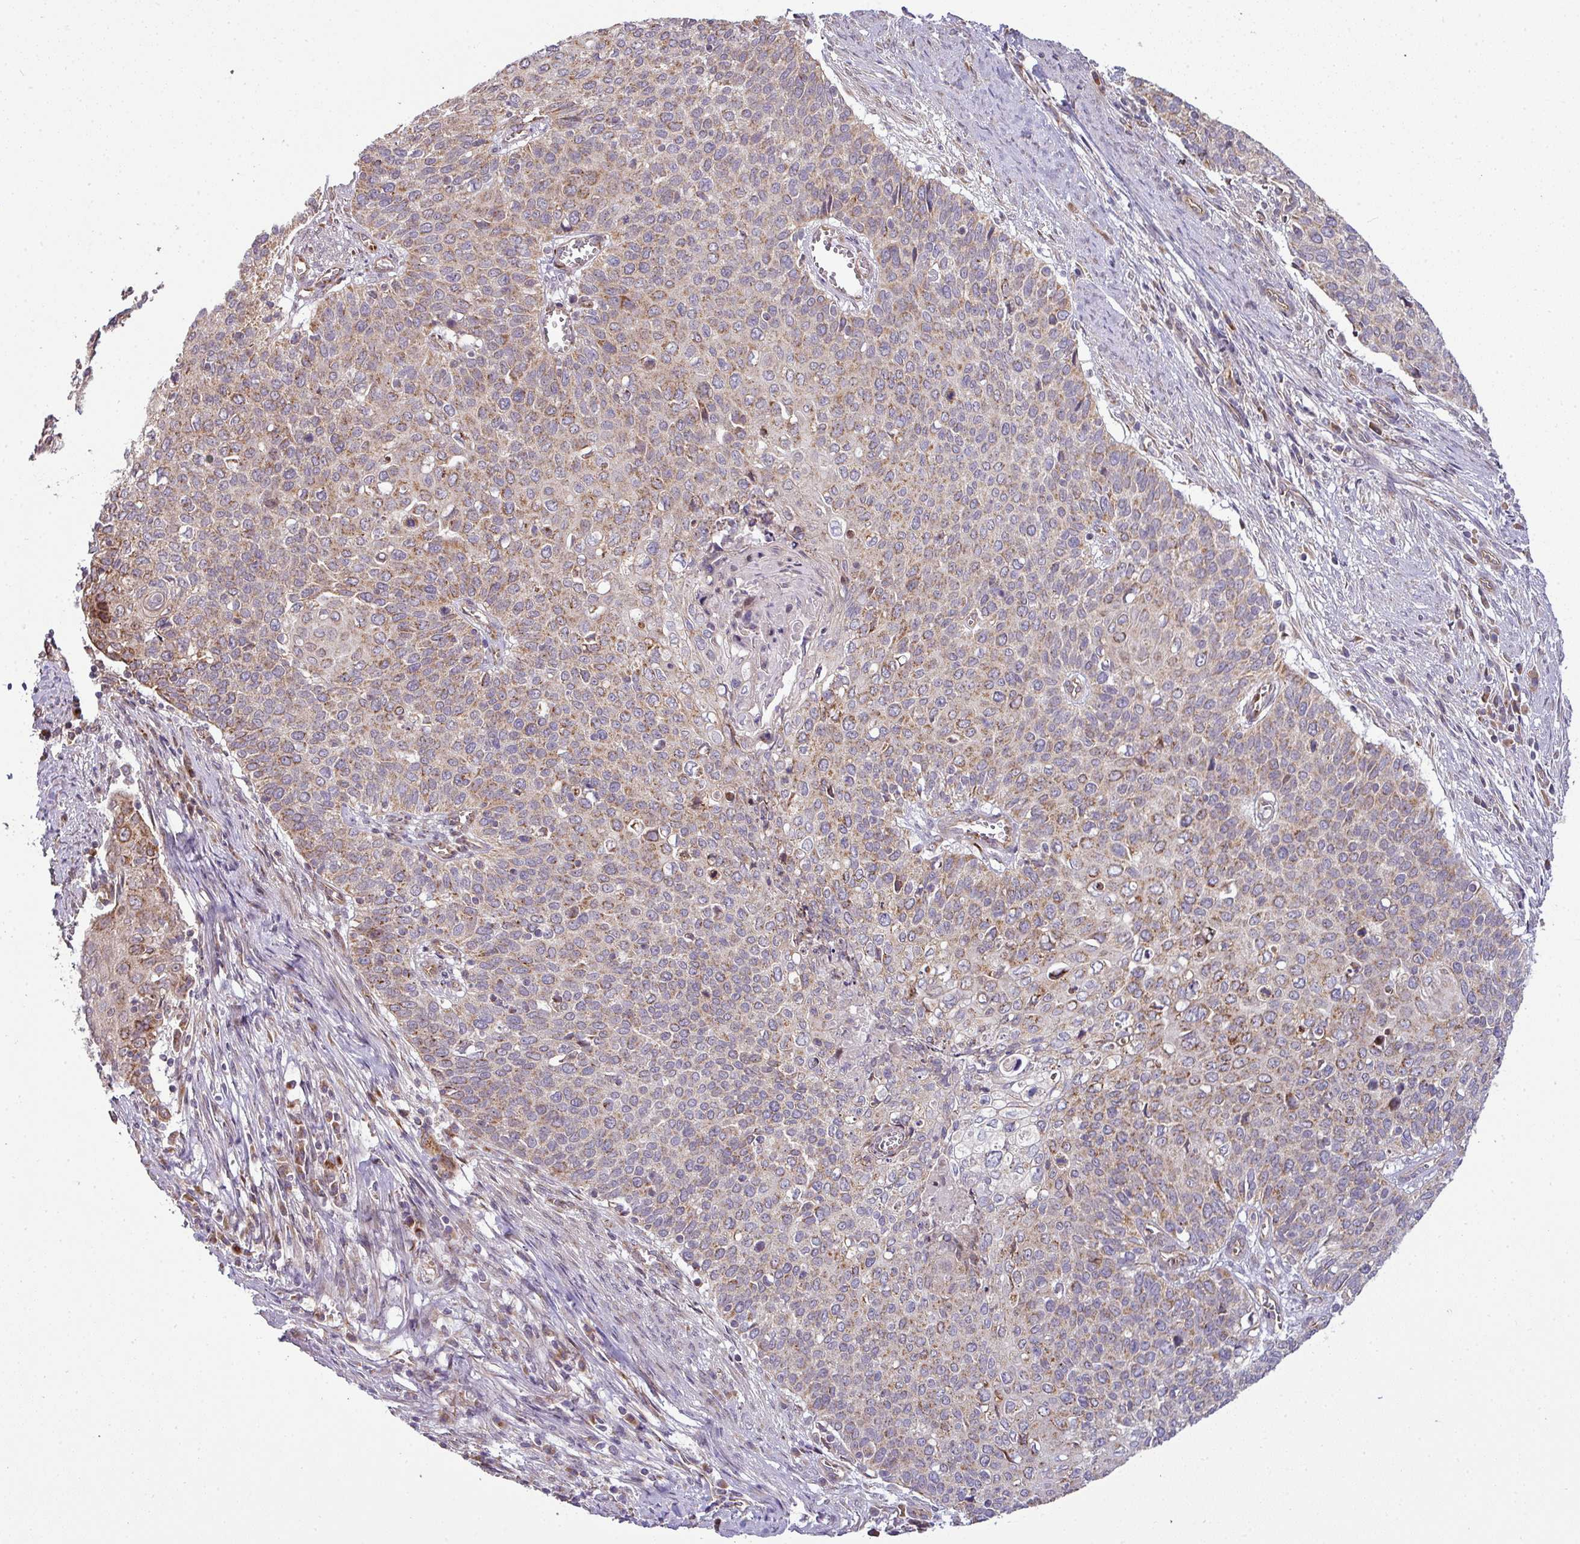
{"staining": {"intensity": "moderate", "quantity": ">75%", "location": "cytoplasmic/membranous"}, "tissue": "cervical cancer", "cell_type": "Tumor cells", "image_type": "cancer", "snomed": [{"axis": "morphology", "description": "Squamous cell carcinoma, NOS"}, {"axis": "topography", "description": "Cervix"}], "caption": "A high-resolution micrograph shows immunohistochemistry staining of cervical cancer (squamous cell carcinoma), which displays moderate cytoplasmic/membranous positivity in approximately >75% of tumor cells.", "gene": "TIMMDC1", "patient": {"sex": "female", "age": 39}}